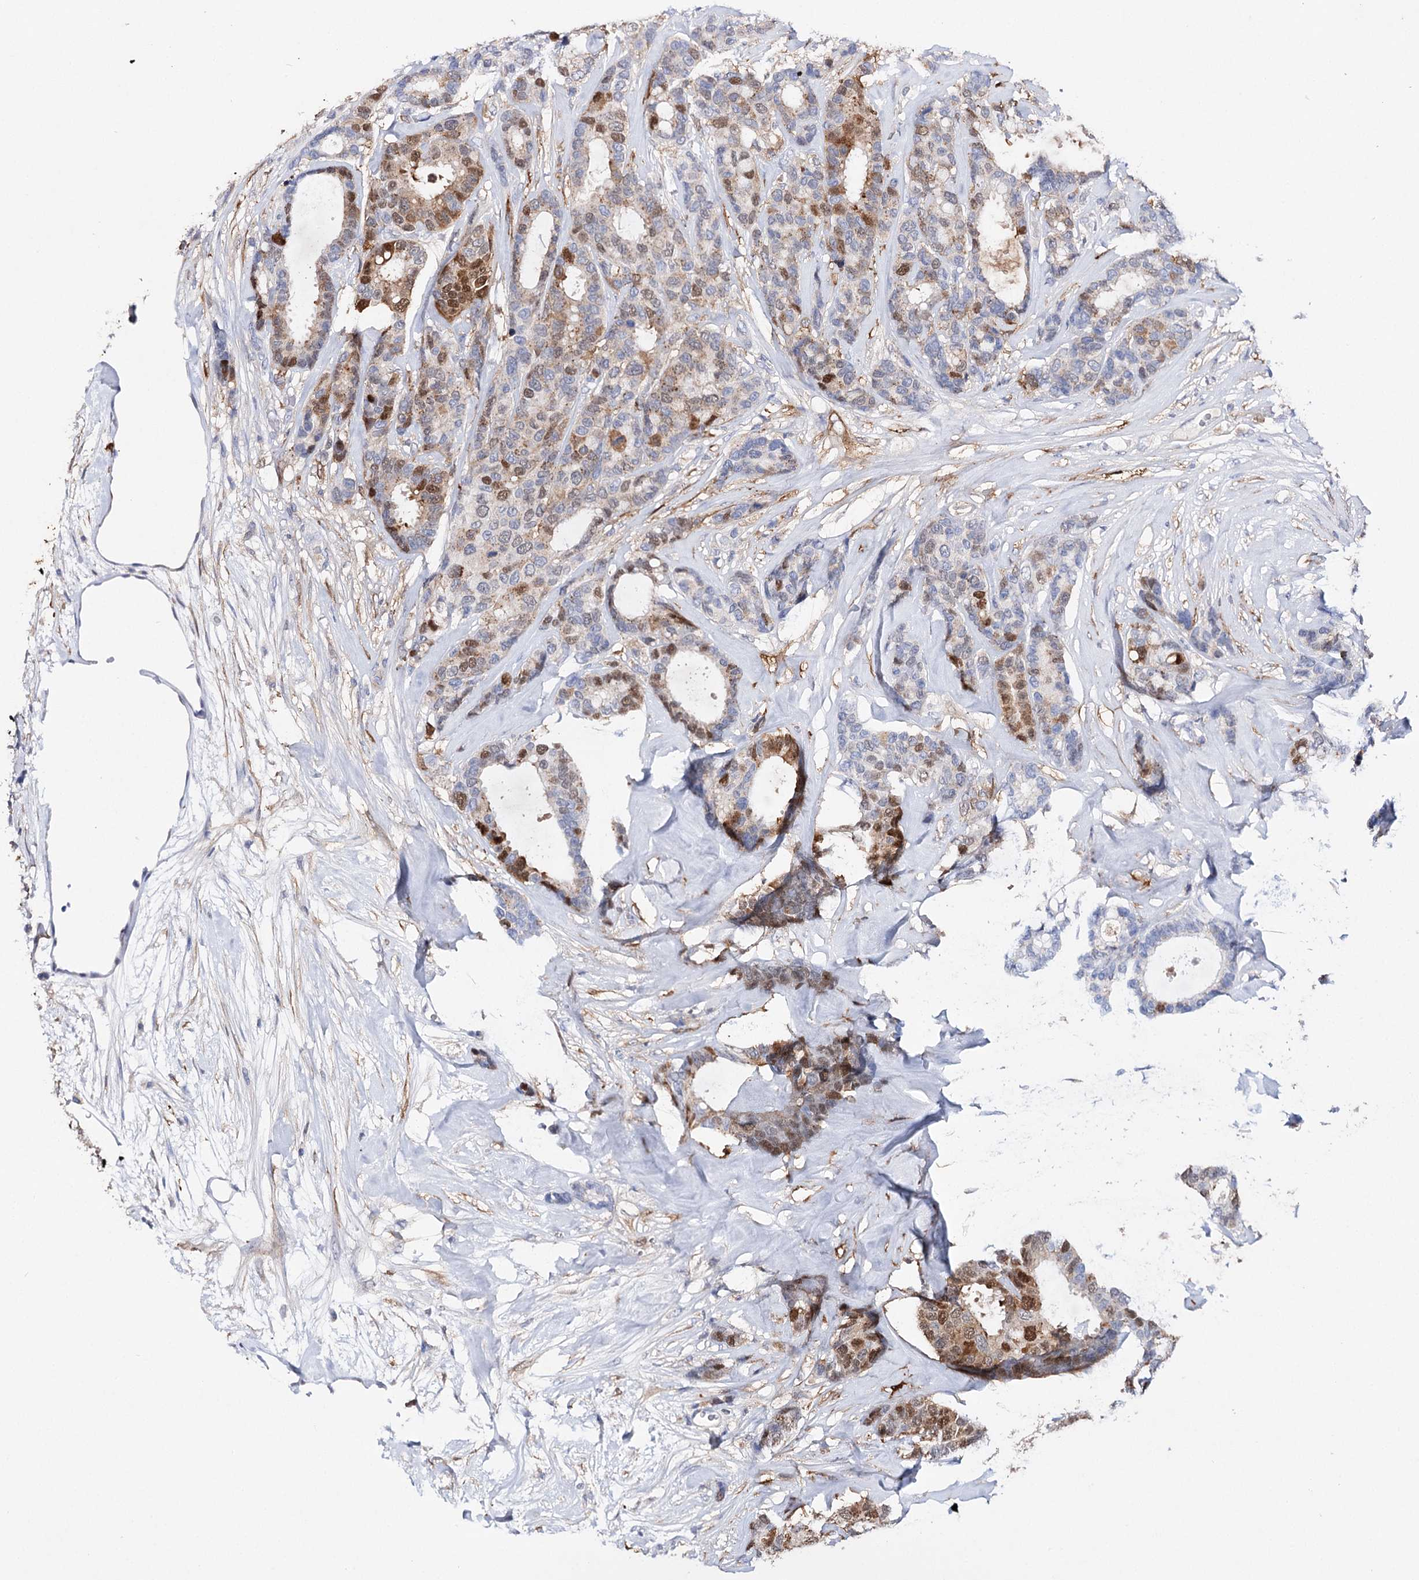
{"staining": {"intensity": "moderate", "quantity": "25%-75%", "location": "cytoplasmic/membranous,nuclear"}, "tissue": "breast cancer", "cell_type": "Tumor cells", "image_type": "cancer", "snomed": [{"axis": "morphology", "description": "Duct carcinoma"}, {"axis": "topography", "description": "Breast"}], "caption": "Breast cancer was stained to show a protein in brown. There is medium levels of moderate cytoplasmic/membranous and nuclear staining in approximately 25%-75% of tumor cells. (DAB IHC with brightfield microscopy, high magnification).", "gene": "CFAP46", "patient": {"sex": "female", "age": 87}}